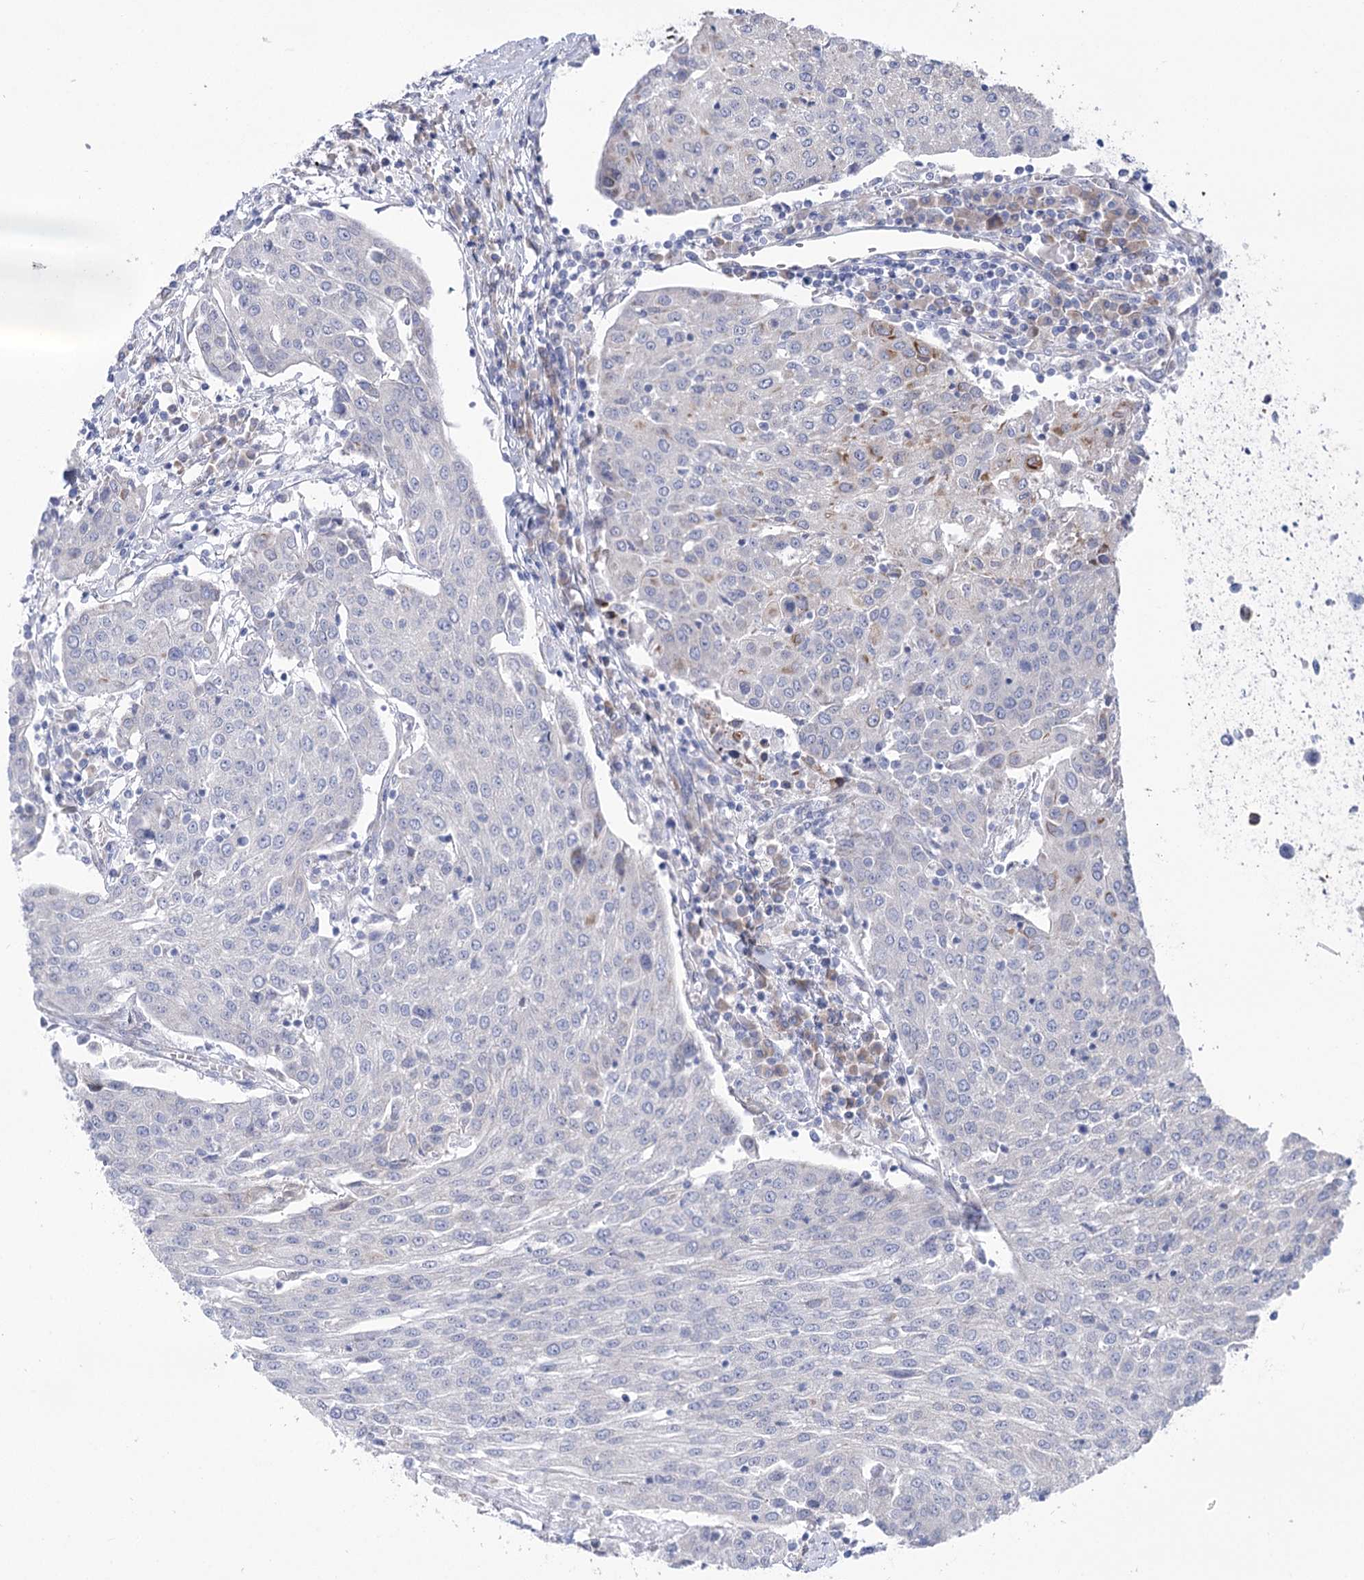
{"staining": {"intensity": "negative", "quantity": "none", "location": "none"}, "tissue": "urothelial cancer", "cell_type": "Tumor cells", "image_type": "cancer", "snomed": [{"axis": "morphology", "description": "Urothelial carcinoma, High grade"}, {"axis": "topography", "description": "Urinary bladder"}], "caption": "This micrograph is of high-grade urothelial carcinoma stained with immunohistochemistry to label a protein in brown with the nuclei are counter-stained blue. There is no expression in tumor cells. (Brightfield microscopy of DAB IHC at high magnification).", "gene": "STT3B", "patient": {"sex": "female", "age": 85}}